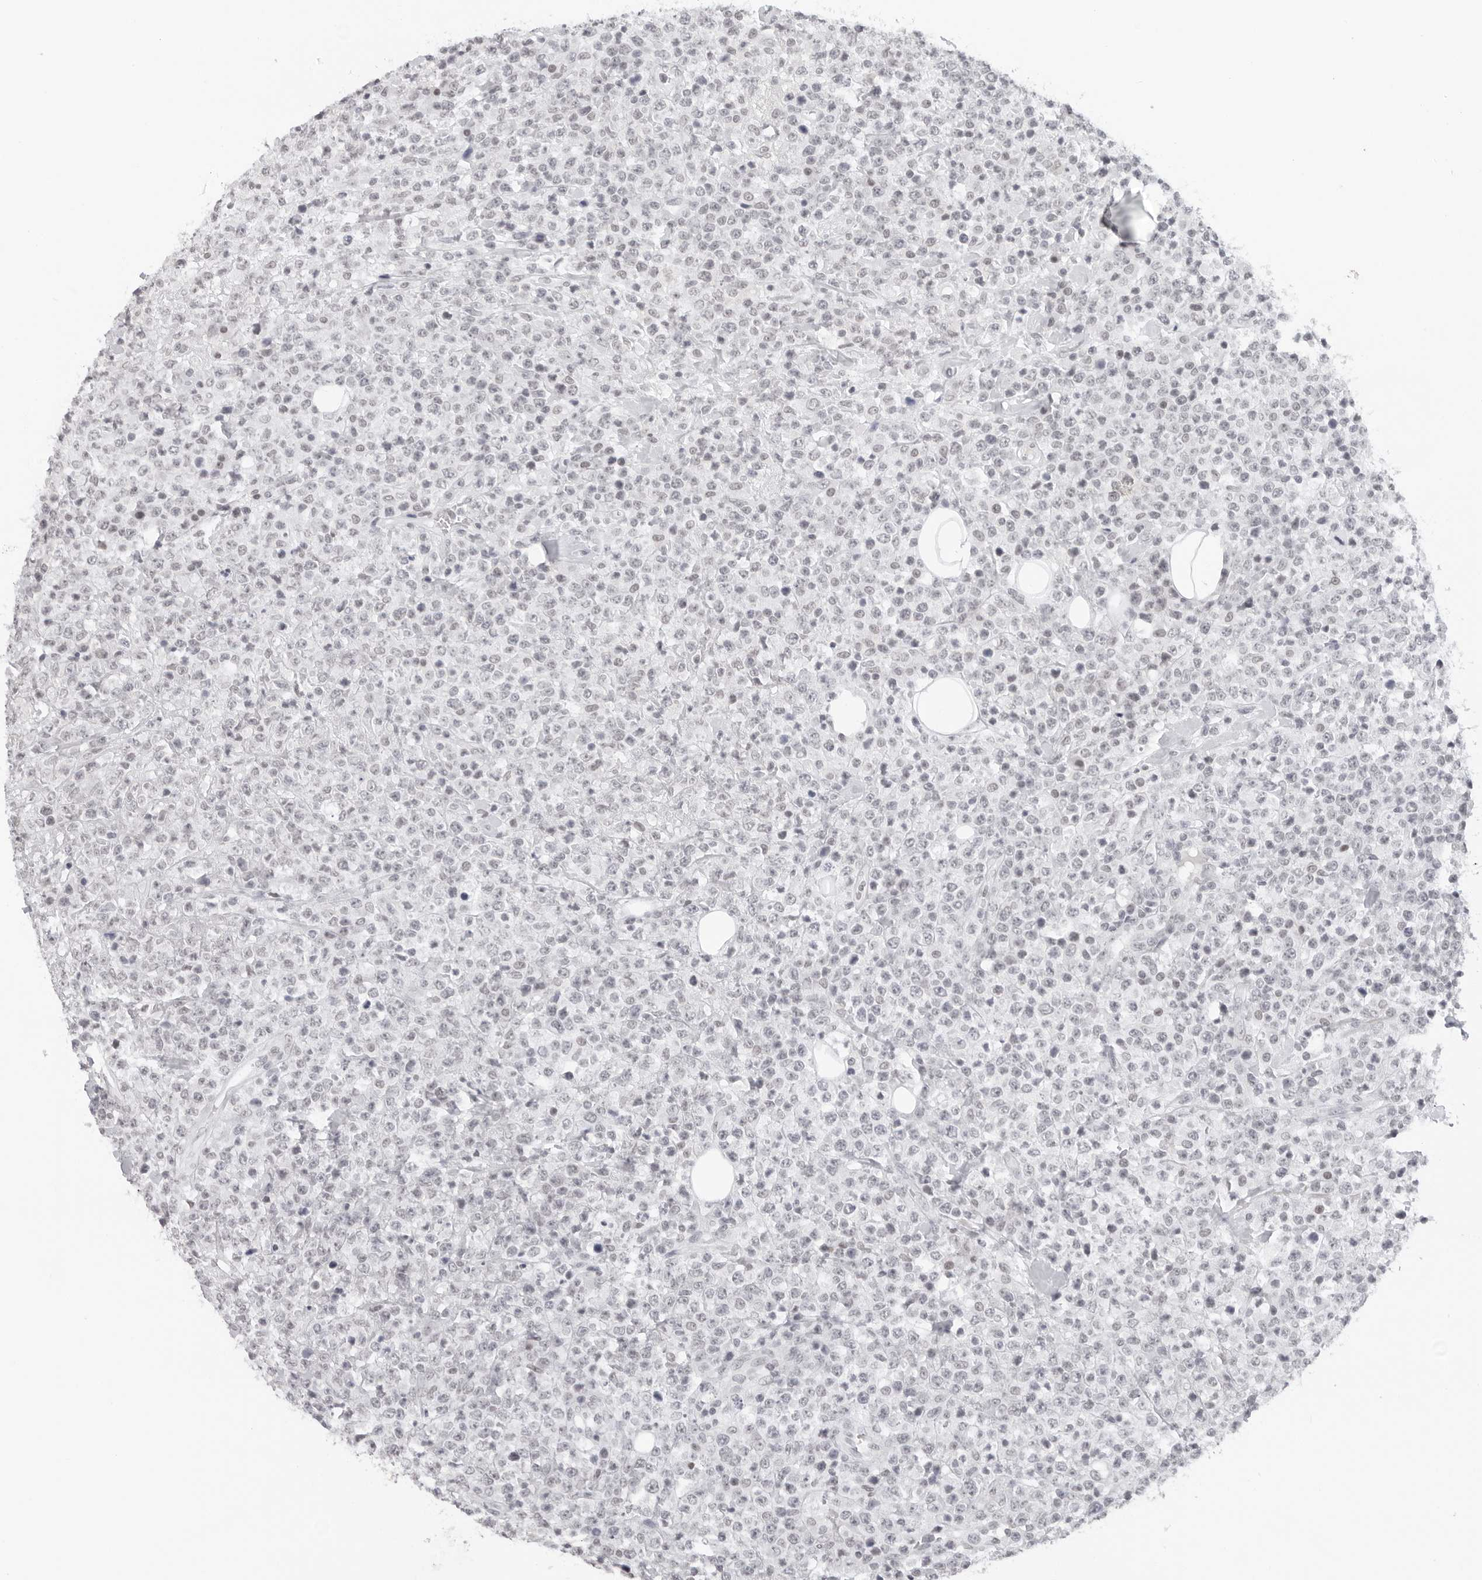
{"staining": {"intensity": "negative", "quantity": "none", "location": "none"}, "tissue": "lymphoma", "cell_type": "Tumor cells", "image_type": "cancer", "snomed": [{"axis": "morphology", "description": "Malignant lymphoma, non-Hodgkin's type, High grade"}, {"axis": "topography", "description": "Colon"}], "caption": "IHC of lymphoma displays no positivity in tumor cells.", "gene": "FLG2", "patient": {"sex": "female", "age": 53}}